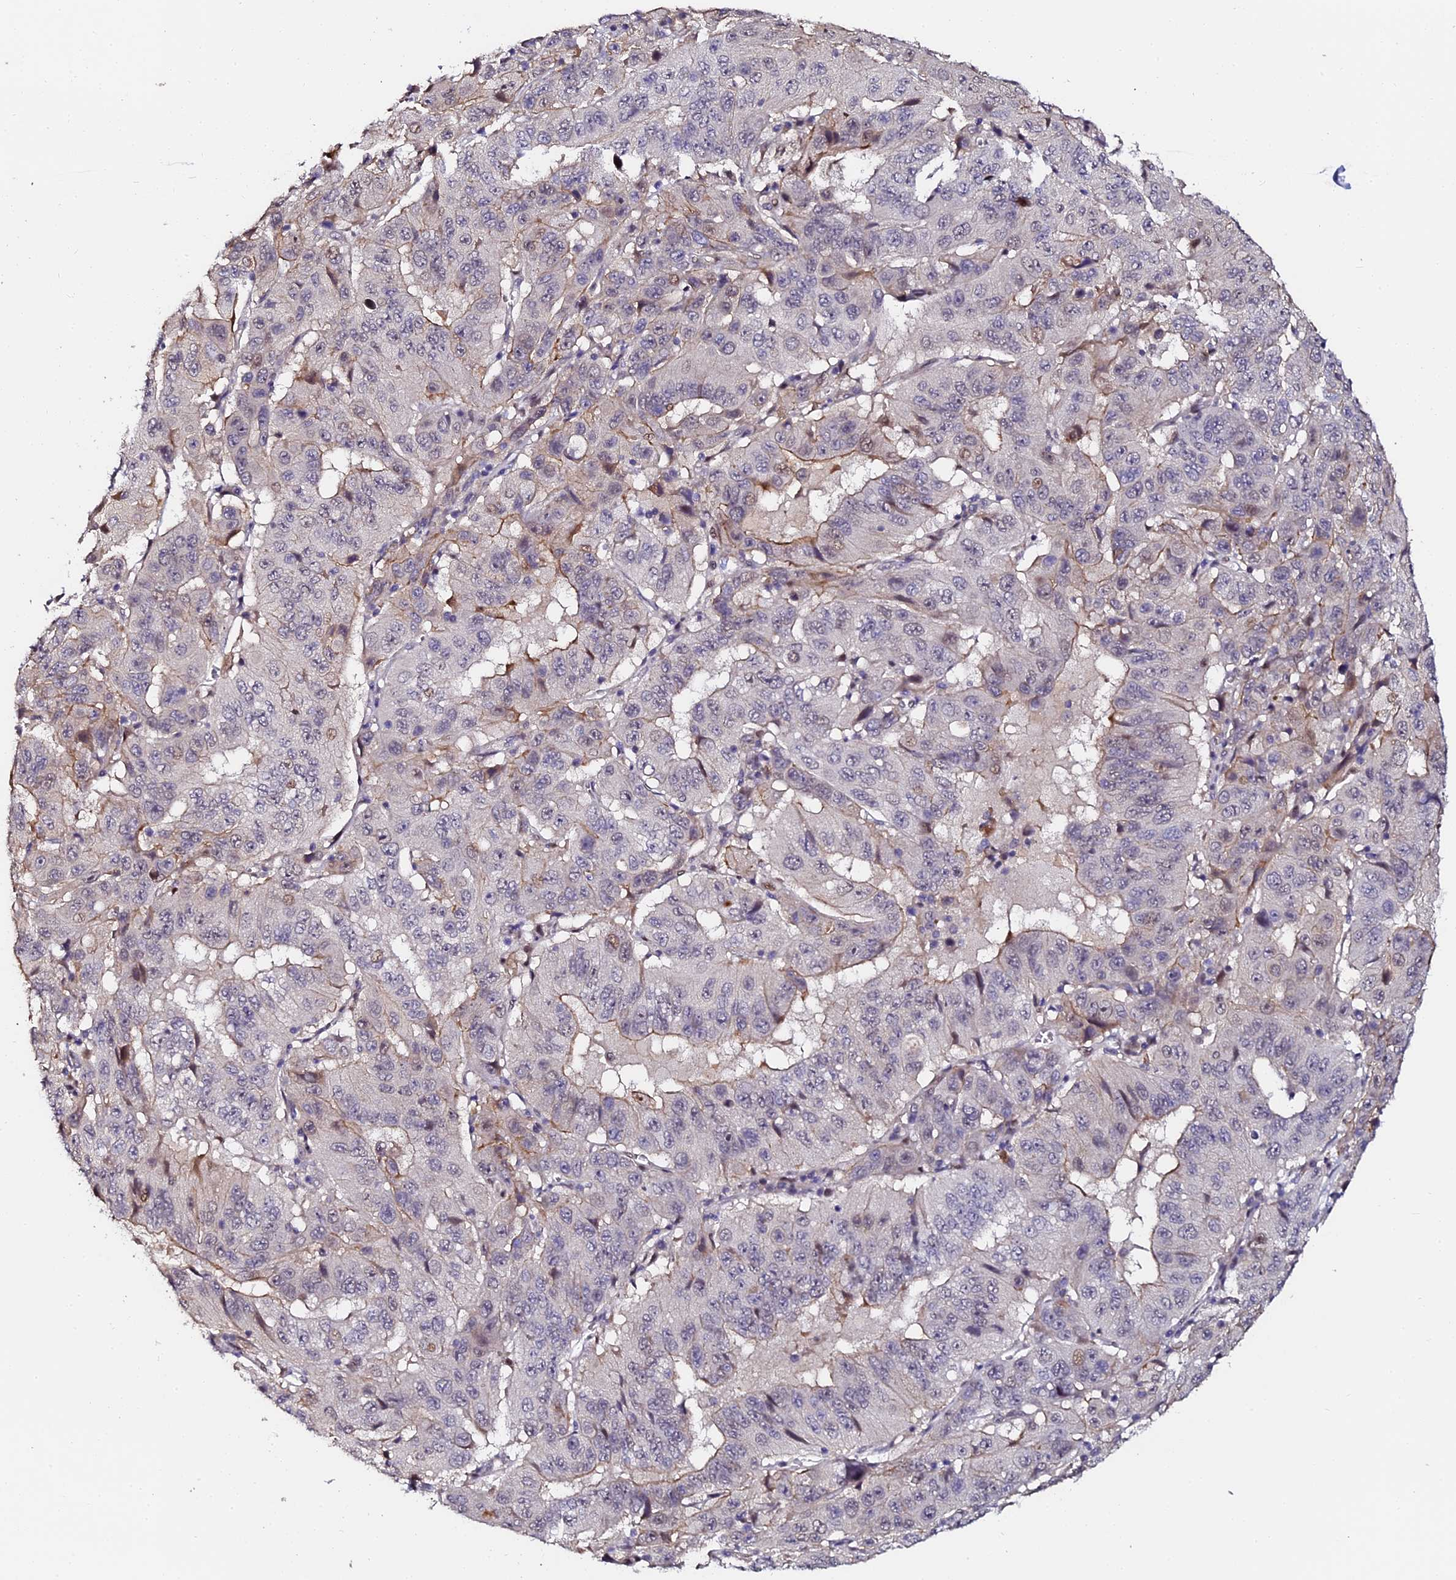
{"staining": {"intensity": "moderate", "quantity": "<25%", "location": "nuclear"}, "tissue": "pancreatic cancer", "cell_type": "Tumor cells", "image_type": "cancer", "snomed": [{"axis": "morphology", "description": "Adenocarcinoma, NOS"}, {"axis": "topography", "description": "Pancreas"}], "caption": "IHC histopathology image of neoplastic tissue: pancreatic cancer stained using immunohistochemistry exhibits low levels of moderate protein expression localized specifically in the nuclear of tumor cells, appearing as a nuclear brown color.", "gene": "GPN3", "patient": {"sex": "male", "age": 63}}